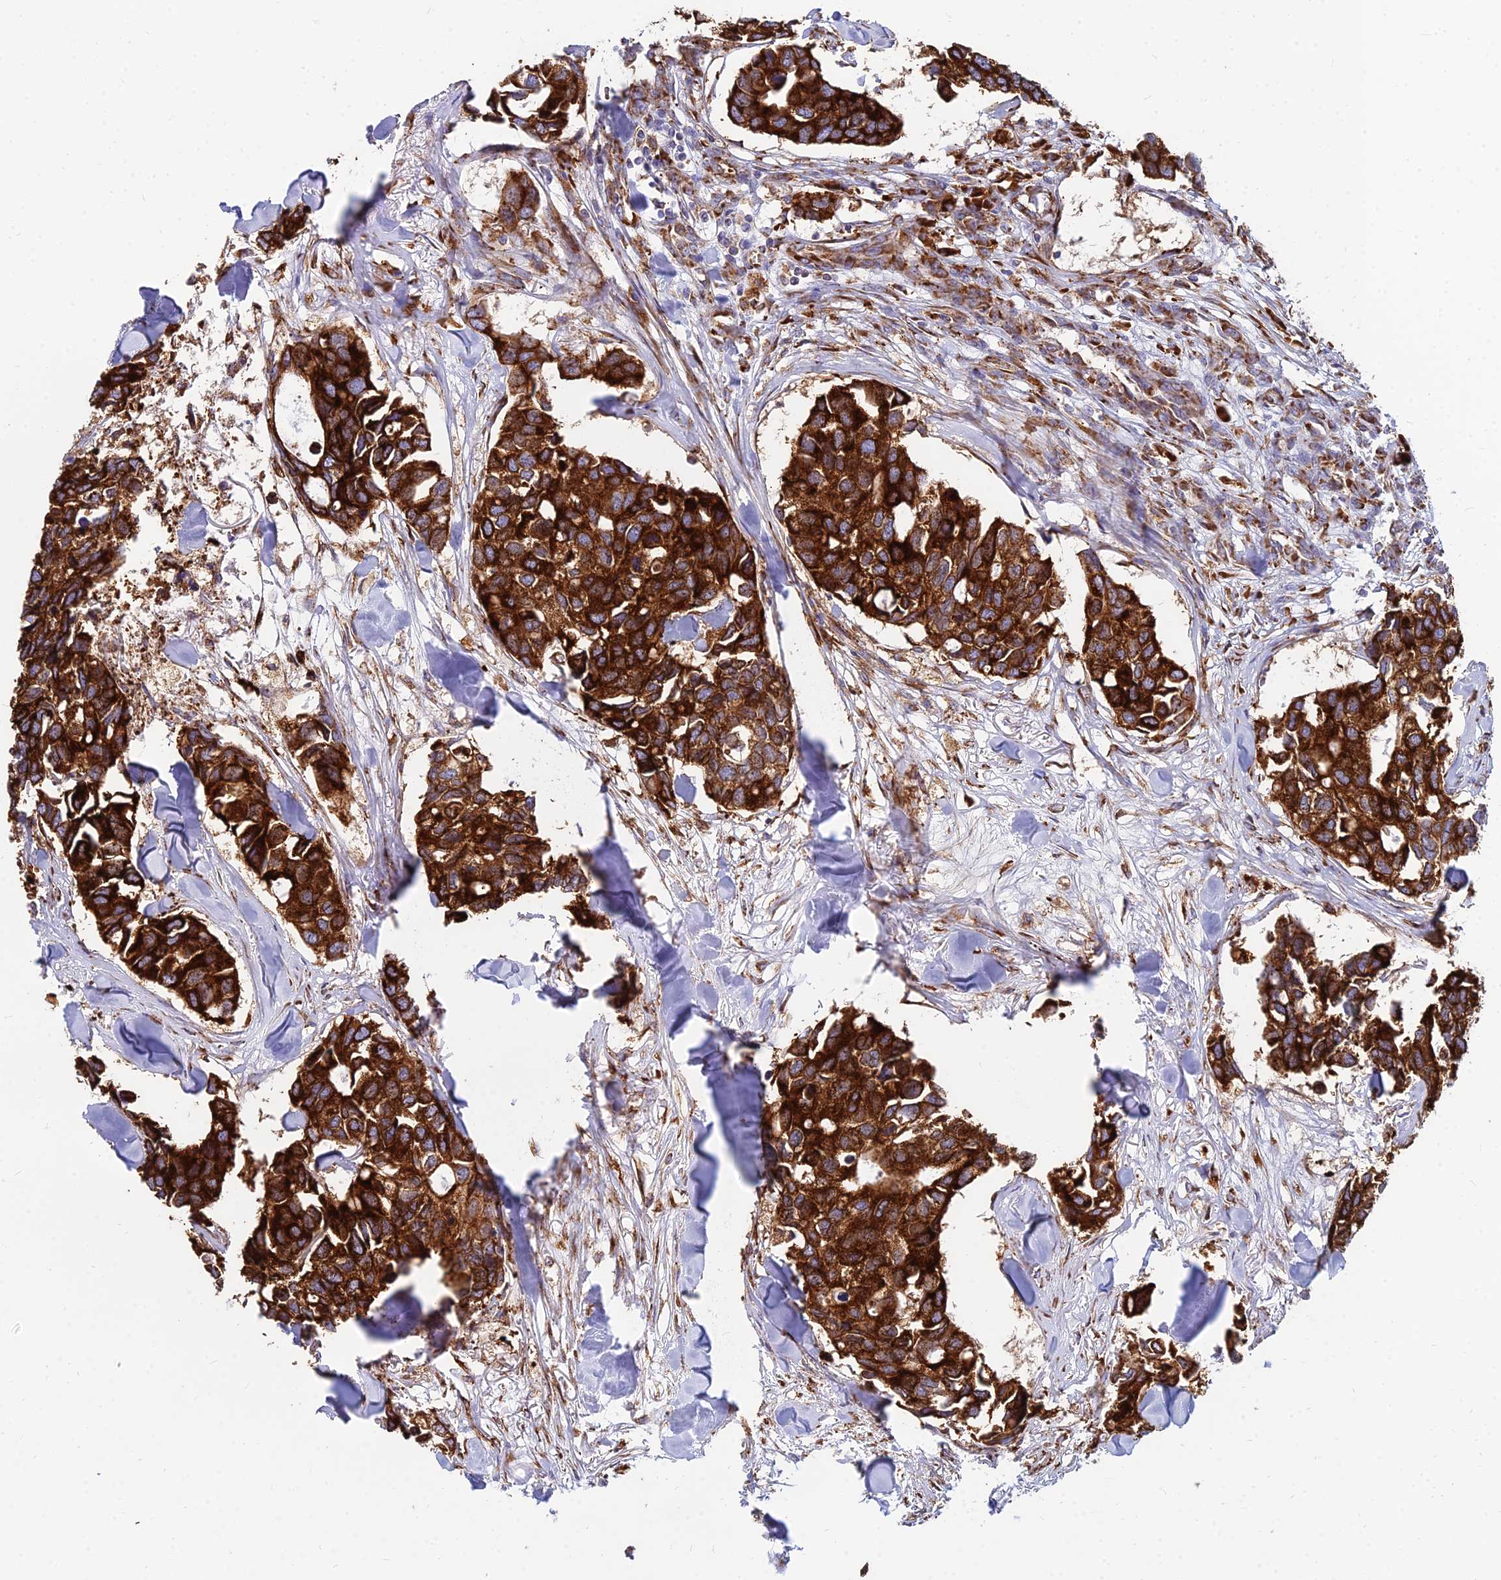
{"staining": {"intensity": "strong", "quantity": ">75%", "location": "cytoplasmic/membranous"}, "tissue": "breast cancer", "cell_type": "Tumor cells", "image_type": "cancer", "snomed": [{"axis": "morphology", "description": "Duct carcinoma"}, {"axis": "topography", "description": "Breast"}], "caption": "Brown immunohistochemical staining in human breast invasive ductal carcinoma demonstrates strong cytoplasmic/membranous expression in approximately >75% of tumor cells. The protein is stained brown, and the nuclei are stained in blue (DAB (3,3'-diaminobenzidine) IHC with brightfield microscopy, high magnification).", "gene": "CCT6B", "patient": {"sex": "female", "age": 83}}